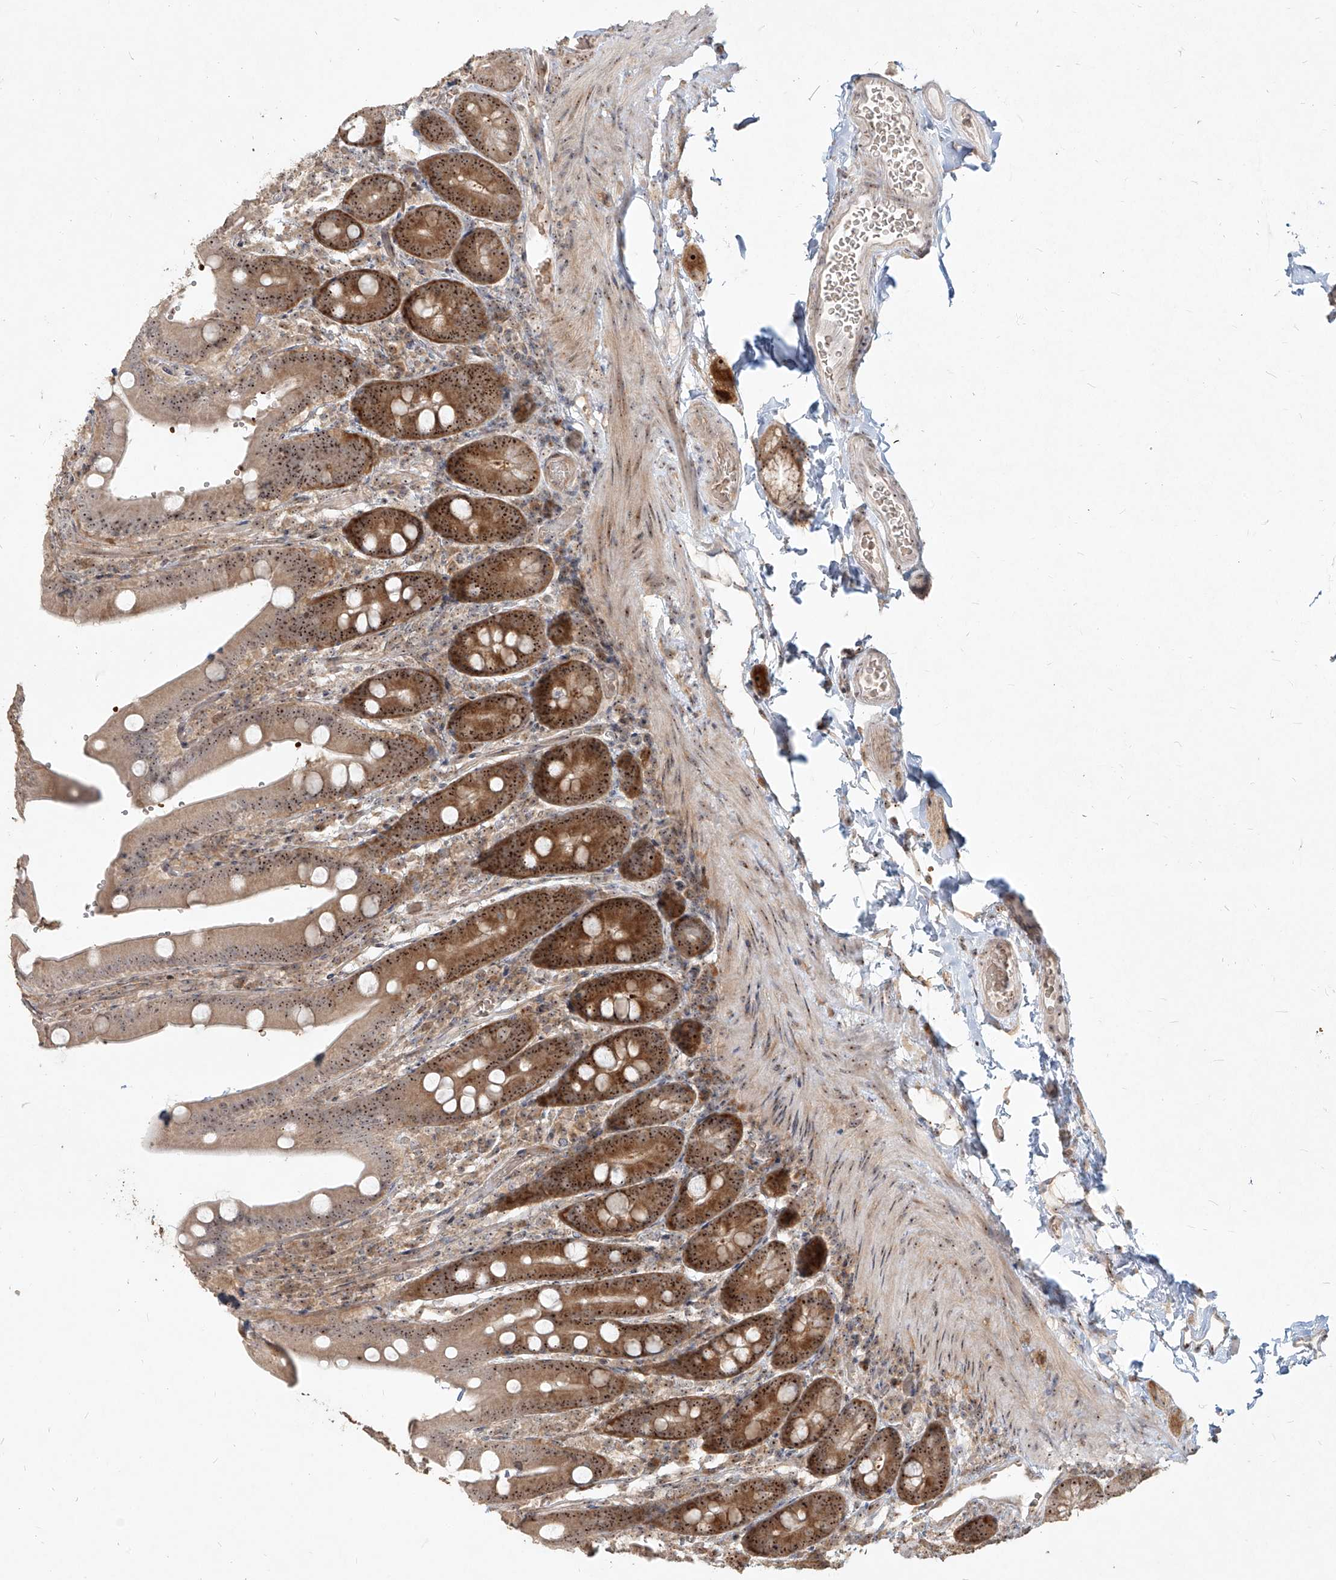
{"staining": {"intensity": "strong", "quantity": ">75%", "location": "cytoplasmic/membranous,nuclear"}, "tissue": "duodenum", "cell_type": "Glandular cells", "image_type": "normal", "snomed": [{"axis": "morphology", "description": "Normal tissue, NOS"}, {"axis": "topography", "description": "Duodenum"}], "caption": "Strong cytoplasmic/membranous,nuclear positivity is seen in approximately >75% of glandular cells in normal duodenum.", "gene": "BYSL", "patient": {"sex": "female", "age": 62}}